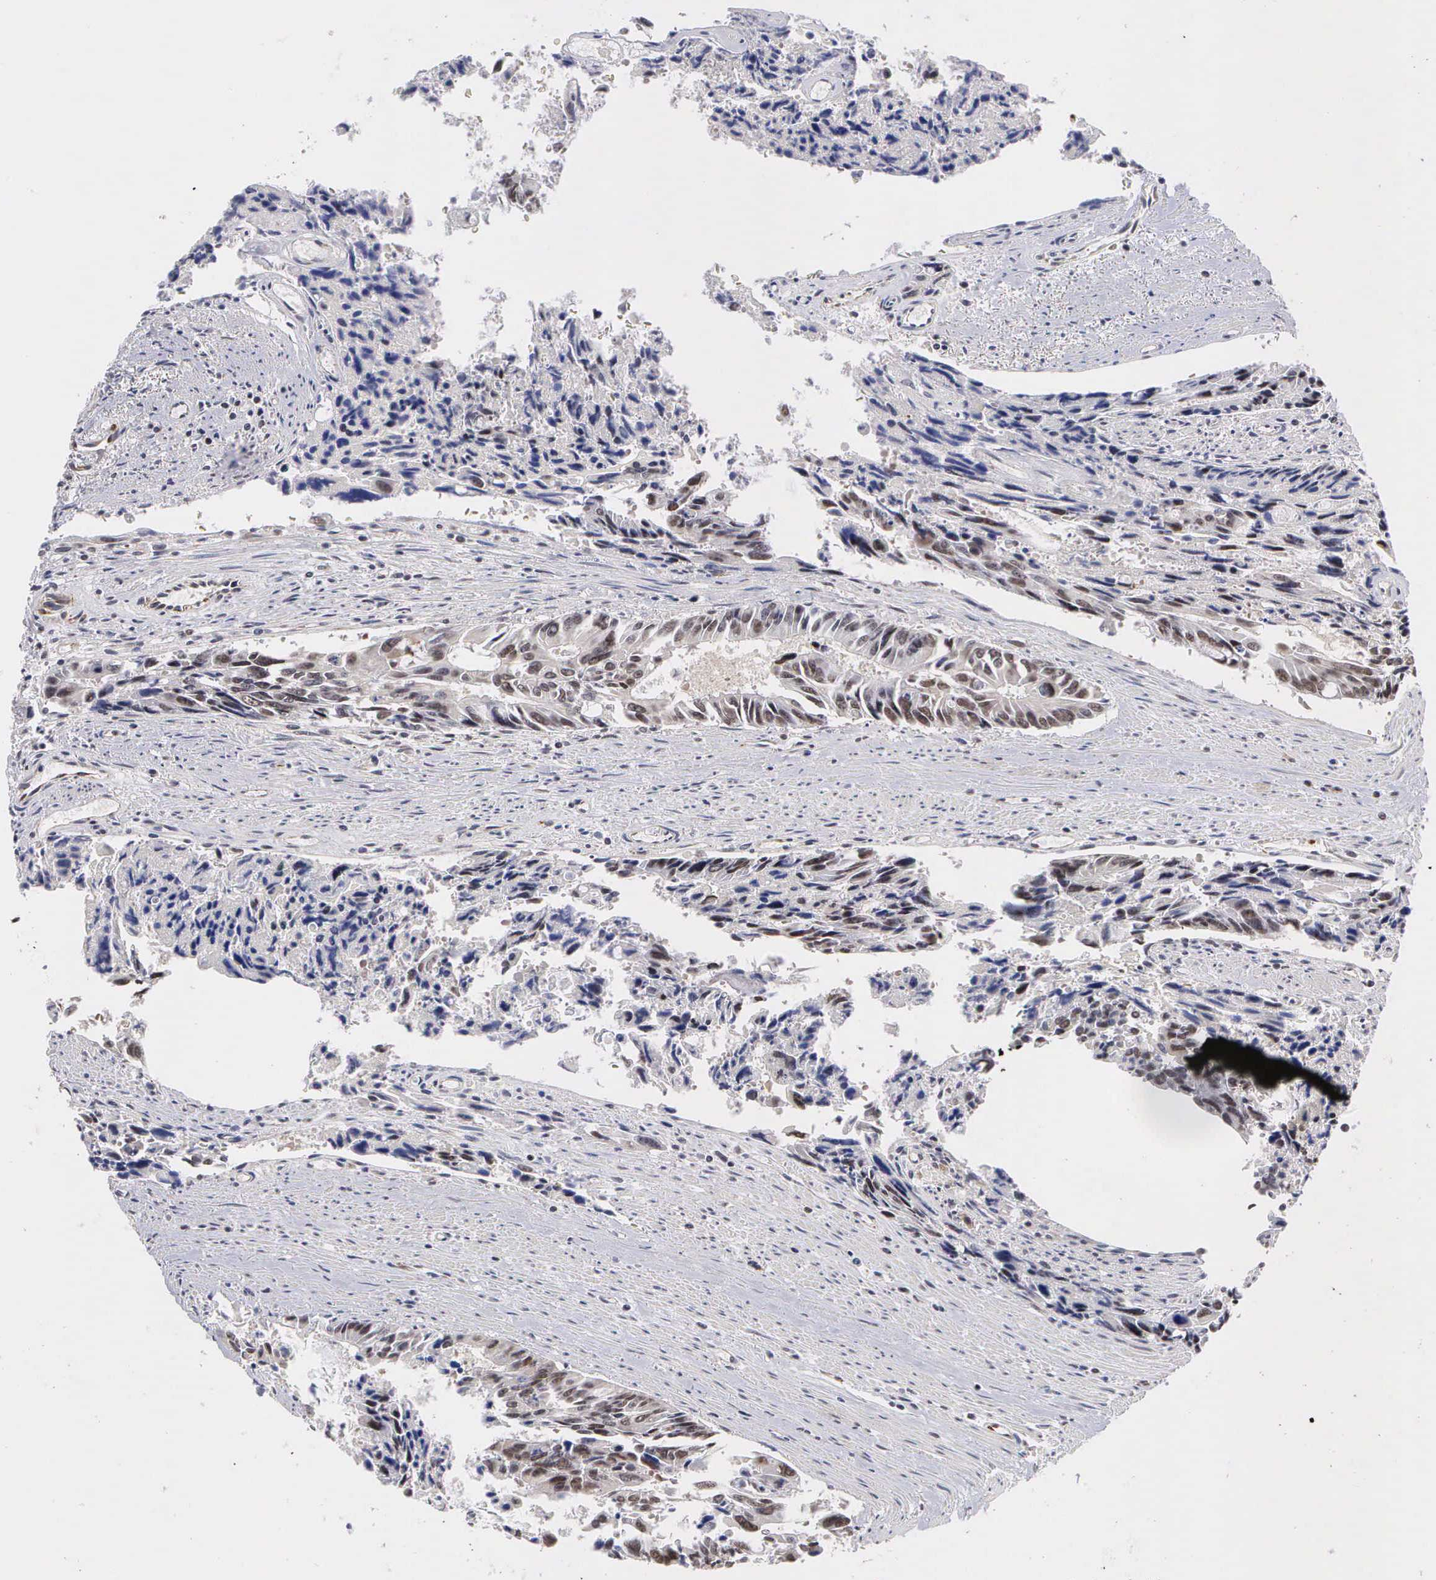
{"staining": {"intensity": "moderate", "quantity": ">75%", "location": "nuclear"}, "tissue": "colorectal cancer", "cell_type": "Tumor cells", "image_type": "cancer", "snomed": [{"axis": "morphology", "description": "Adenocarcinoma, NOS"}, {"axis": "topography", "description": "Rectum"}], "caption": "Tumor cells reveal moderate nuclear positivity in approximately >75% of cells in colorectal cancer (adenocarcinoma). The staining was performed using DAB to visualize the protein expression in brown, while the nuclei were stained in blue with hematoxylin (Magnification: 20x).", "gene": "MORC2", "patient": {"sex": "male", "age": 76}}